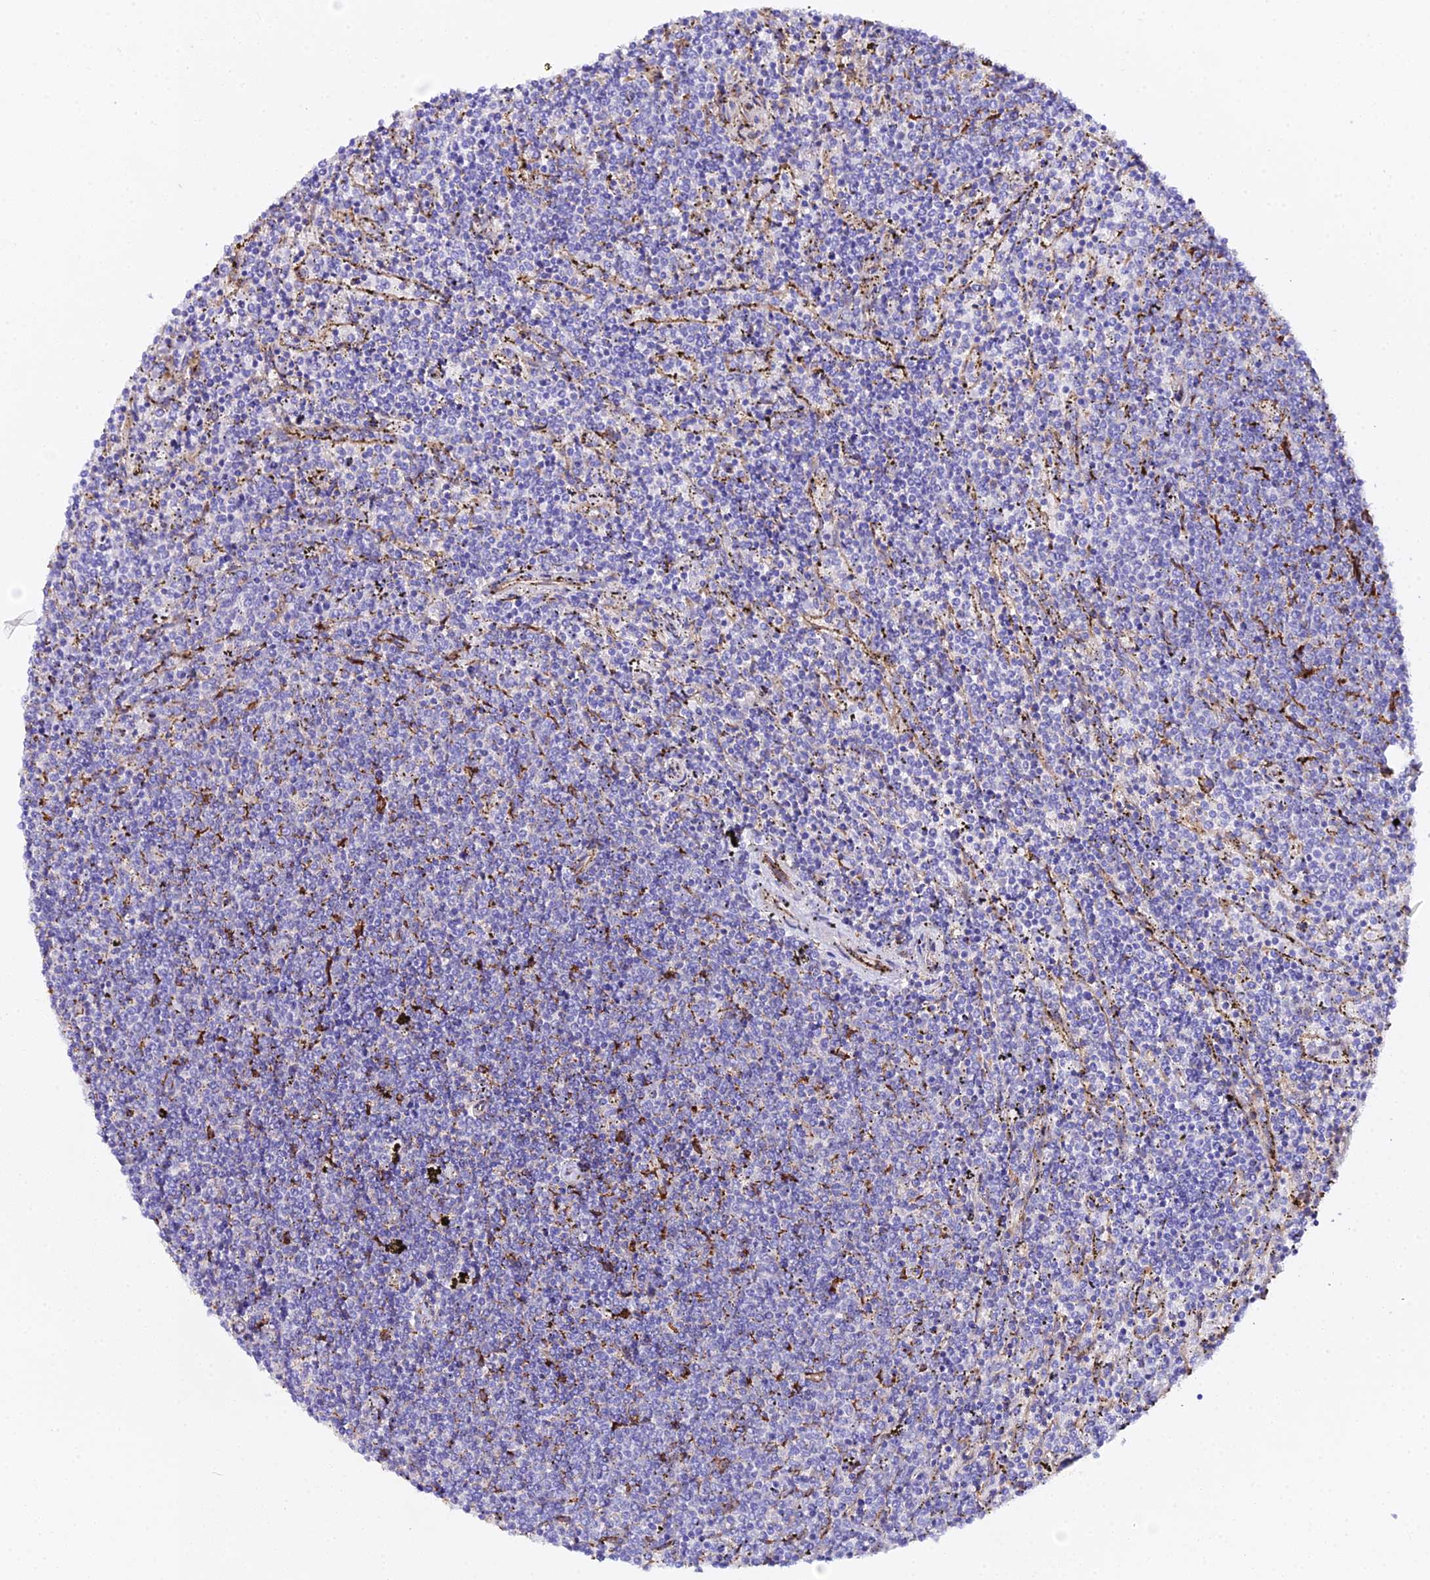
{"staining": {"intensity": "negative", "quantity": "none", "location": "none"}, "tissue": "lymphoma", "cell_type": "Tumor cells", "image_type": "cancer", "snomed": [{"axis": "morphology", "description": "Malignant lymphoma, non-Hodgkin's type, Low grade"}, {"axis": "topography", "description": "Spleen"}], "caption": "Tumor cells show no significant expression in low-grade malignant lymphoma, non-Hodgkin's type.", "gene": "CFAP45", "patient": {"sex": "female", "age": 50}}